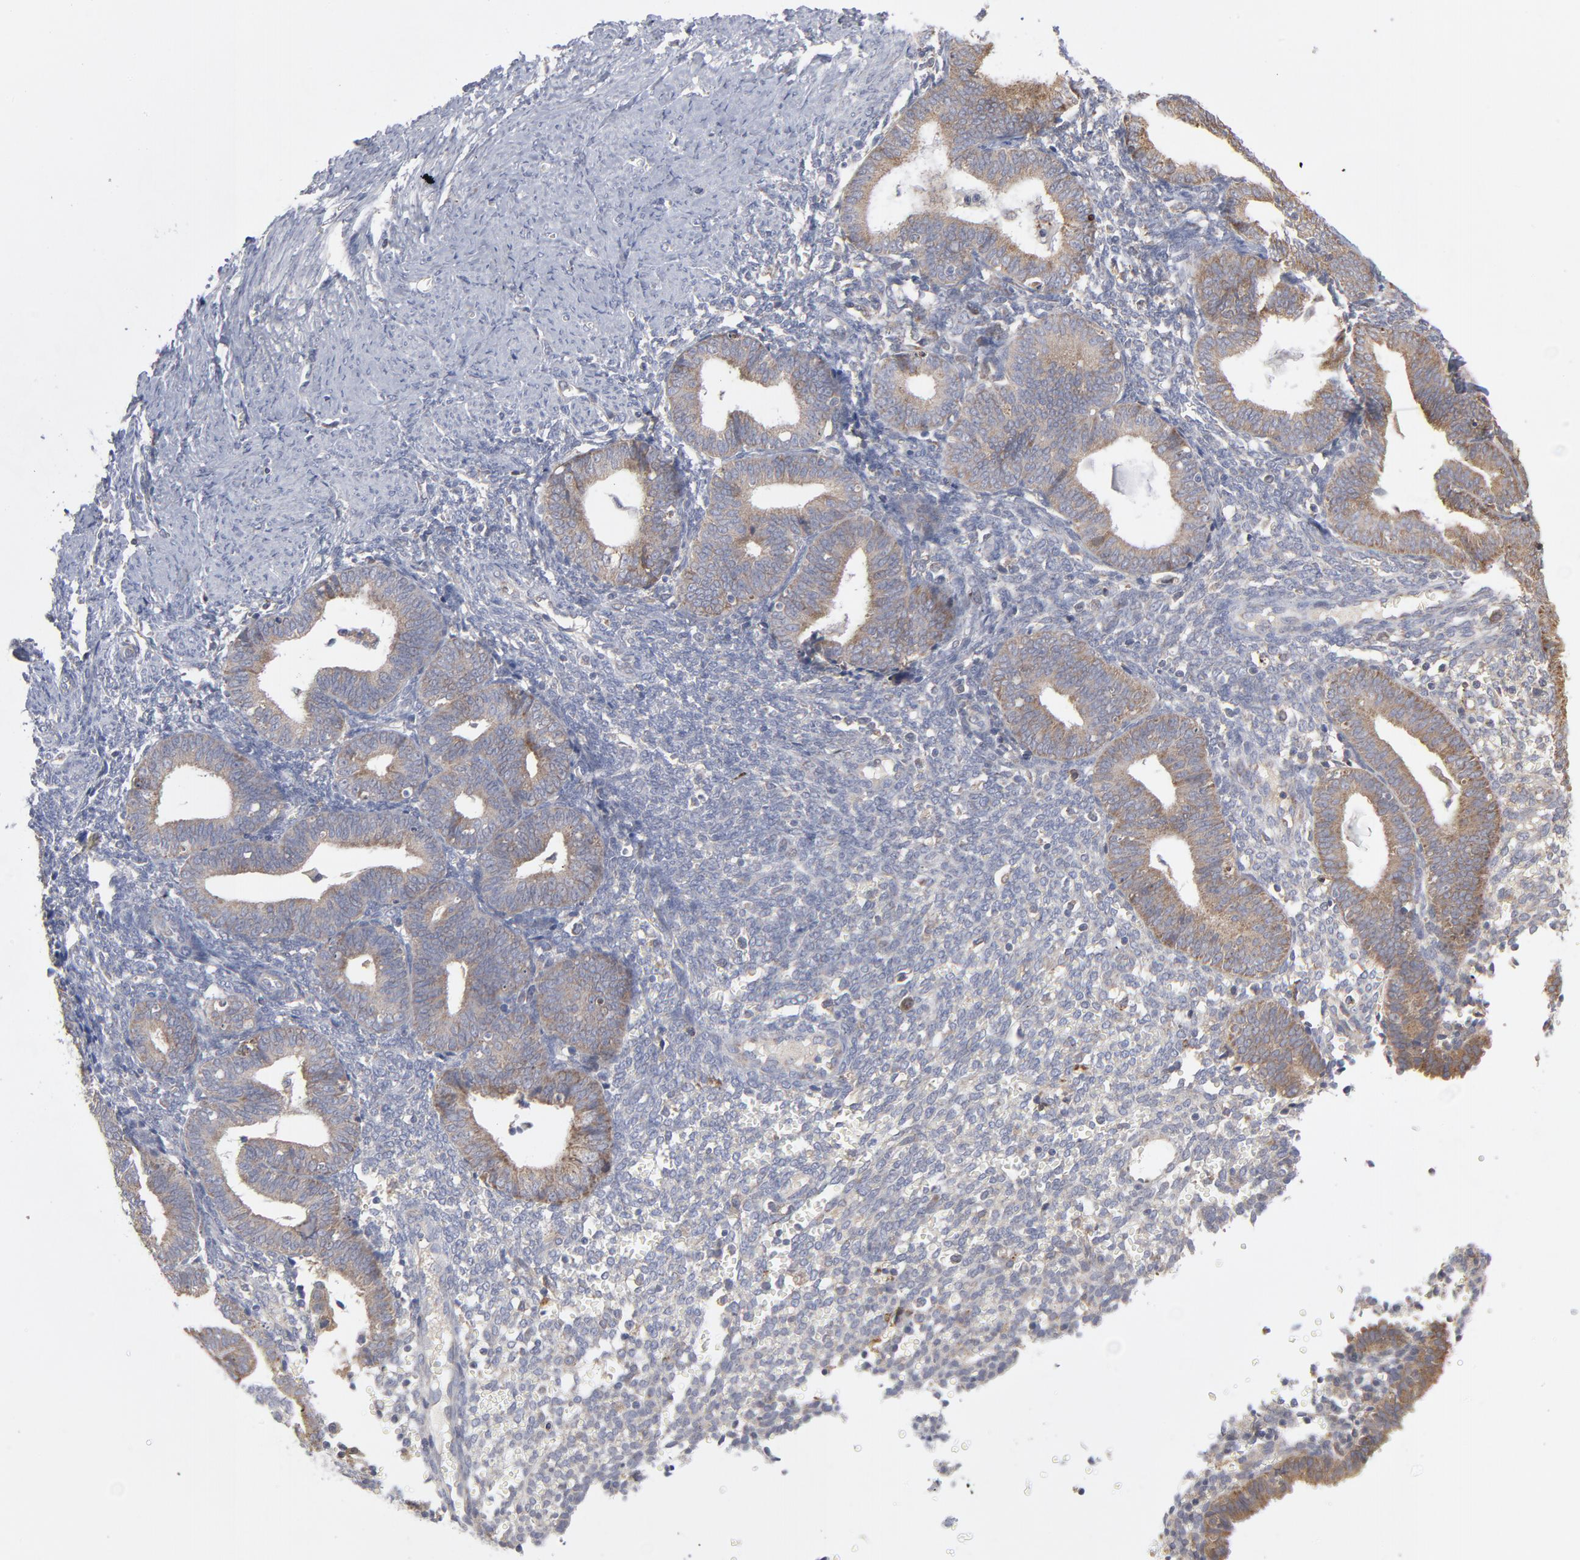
{"staining": {"intensity": "weak", "quantity": "<25%", "location": "cytoplasmic/membranous"}, "tissue": "endometrium", "cell_type": "Cells in endometrial stroma", "image_type": "normal", "snomed": [{"axis": "morphology", "description": "Normal tissue, NOS"}, {"axis": "topography", "description": "Endometrium"}], "caption": "IHC of benign human endometrium reveals no positivity in cells in endometrial stroma.", "gene": "PPFIBP2", "patient": {"sex": "female", "age": 61}}